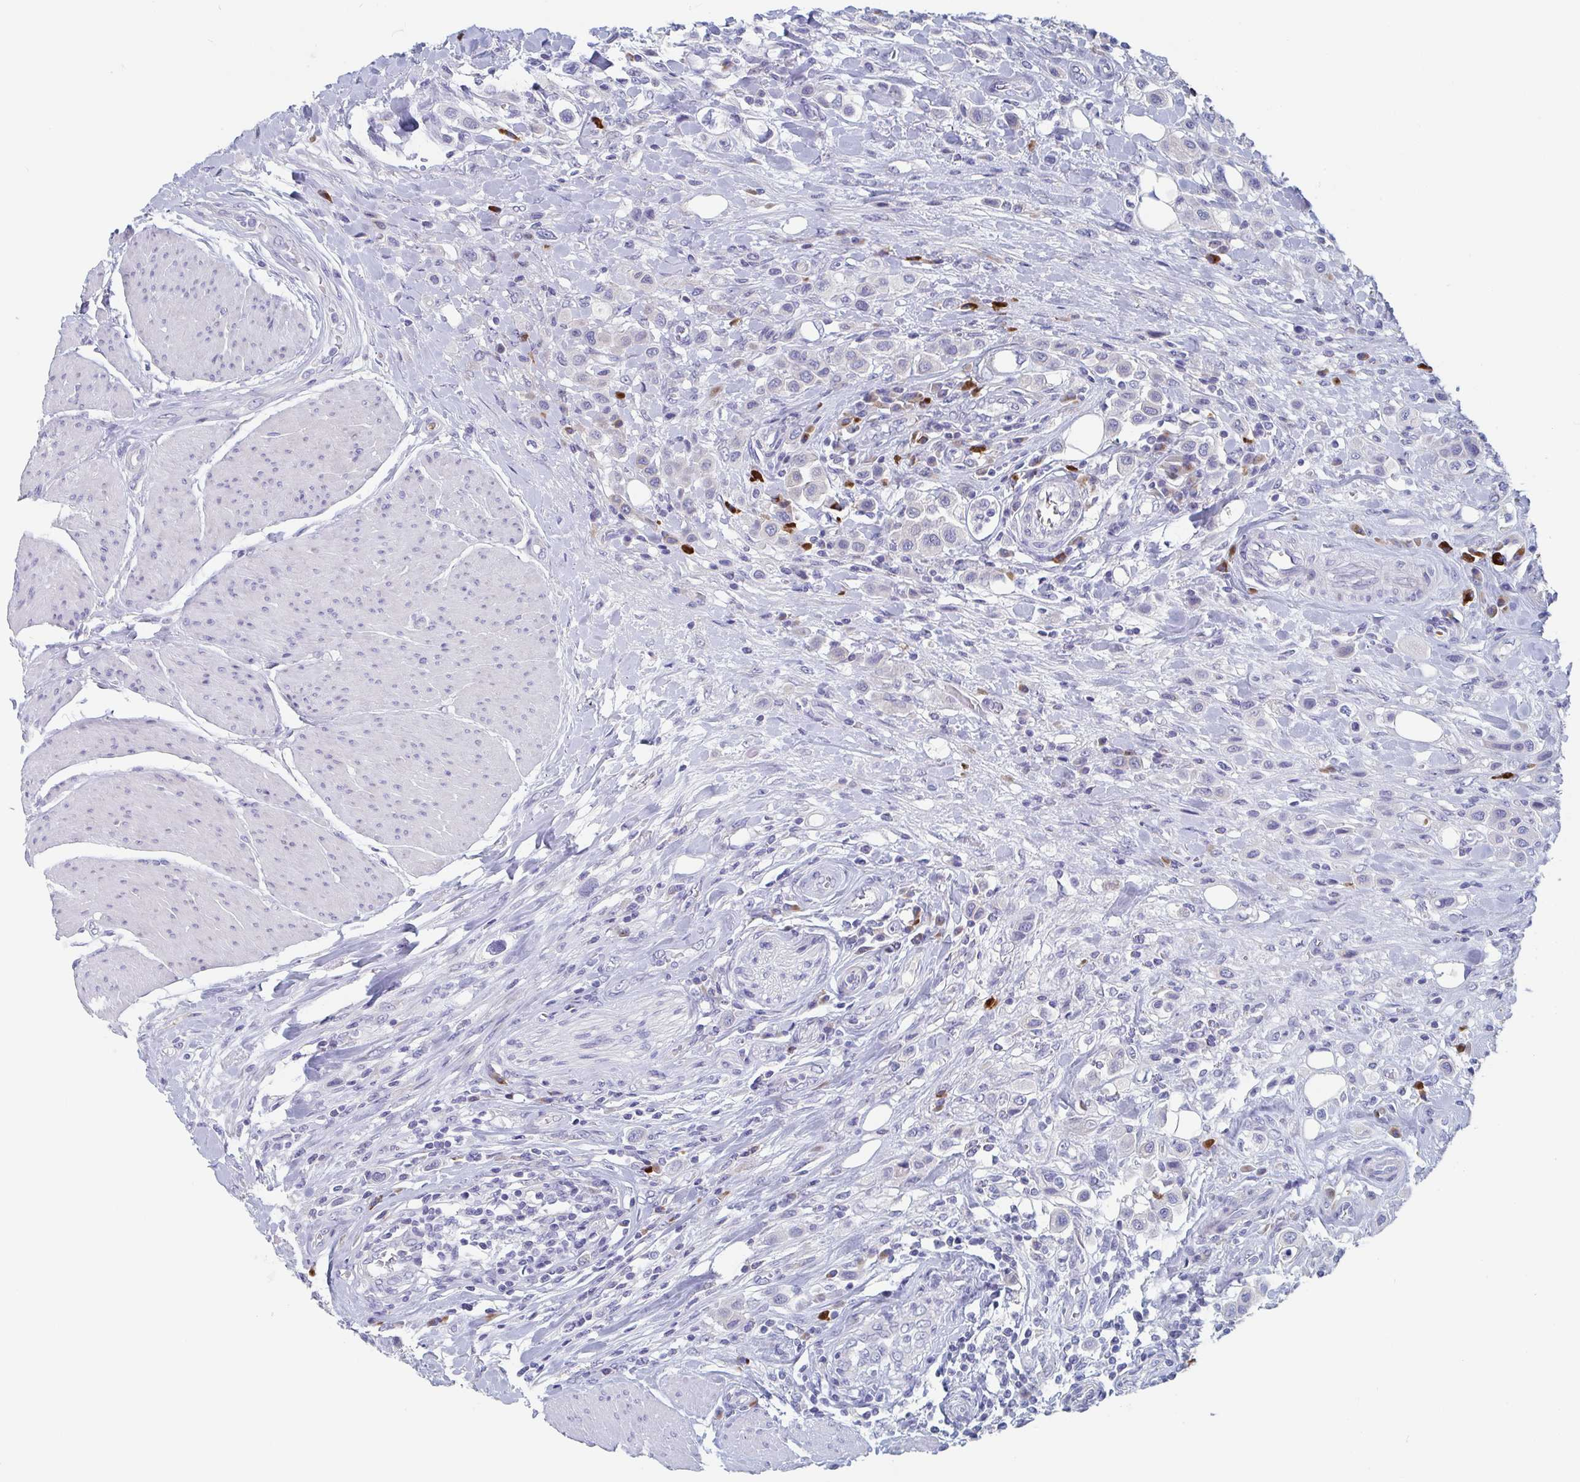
{"staining": {"intensity": "negative", "quantity": "none", "location": "none"}, "tissue": "urothelial cancer", "cell_type": "Tumor cells", "image_type": "cancer", "snomed": [{"axis": "morphology", "description": "Urothelial carcinoma, High grade"}, {"axis": "topography", "description": "Urinary bladder"}], "caption": "Urothelial cancer was stained to show a protein in brown. There is no significant expression in tumor cells.", "gene": "NT5C3B", "patient": {"sex": "male", "age": 50}}